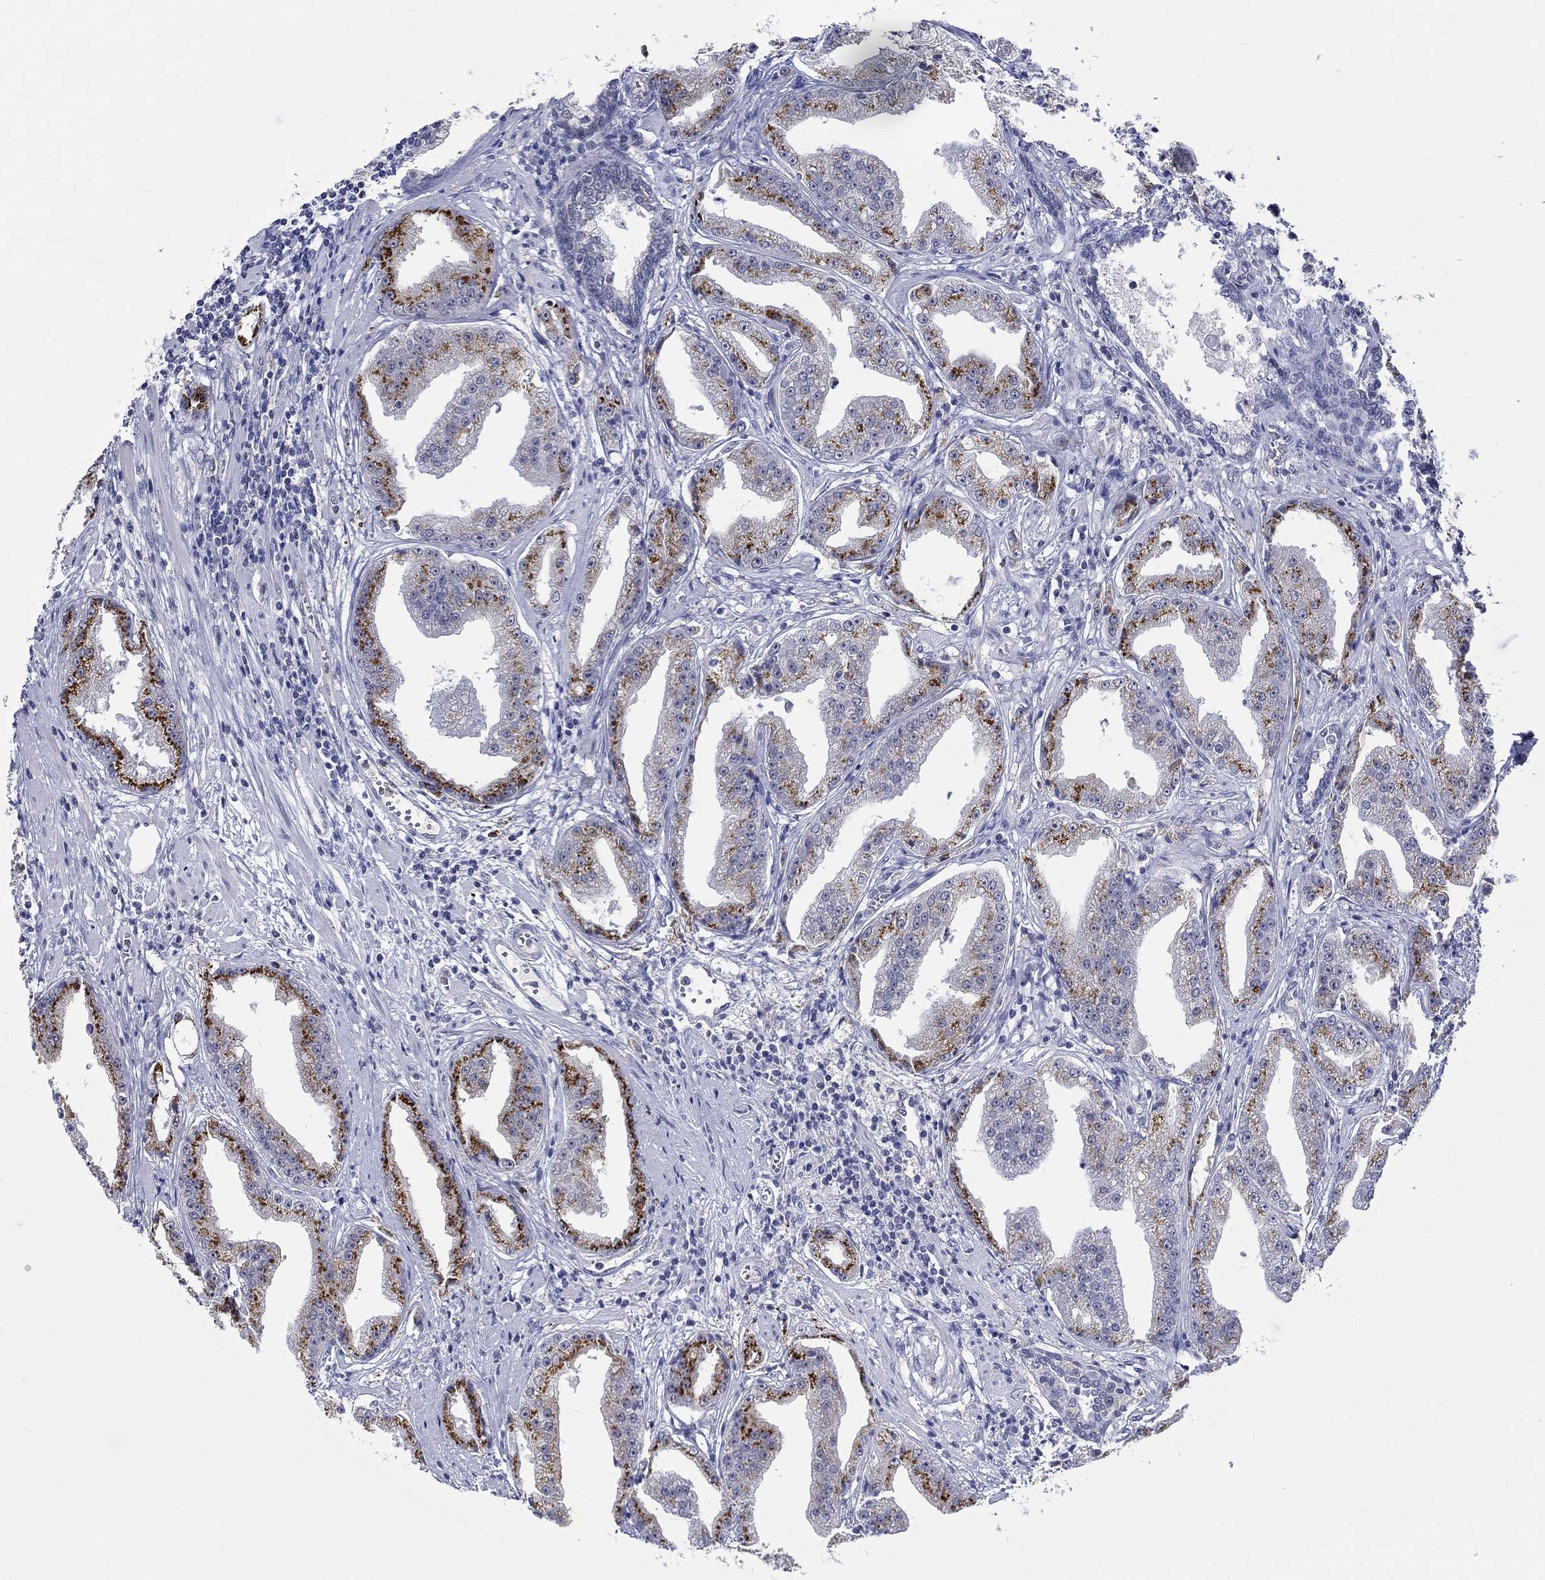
{"staining": {"intensity": "strong", "quantity": ">75%", "location": "cytoplasmic/membranous"}, "tissue": "prostate cancer", "cell_type": "Tumor cells", "image_type": "cancer", "snomed": [{"axis": "morphology", "description": "Adenocarcinoma, Low grade"}, {"axis": "topography", "description": "Prostate"}], "caption": "DAB immunohistochemical staining of human low-grade adenocarcinoma (prostate) reveals strong cytoplasmic/membranous protein staining in about >75% of tumor cells. (IHC, brightfield microscopy, high magnification).", "gene": "ST6GALNAC1", "patient": {"sex": "male", "age": 62}}